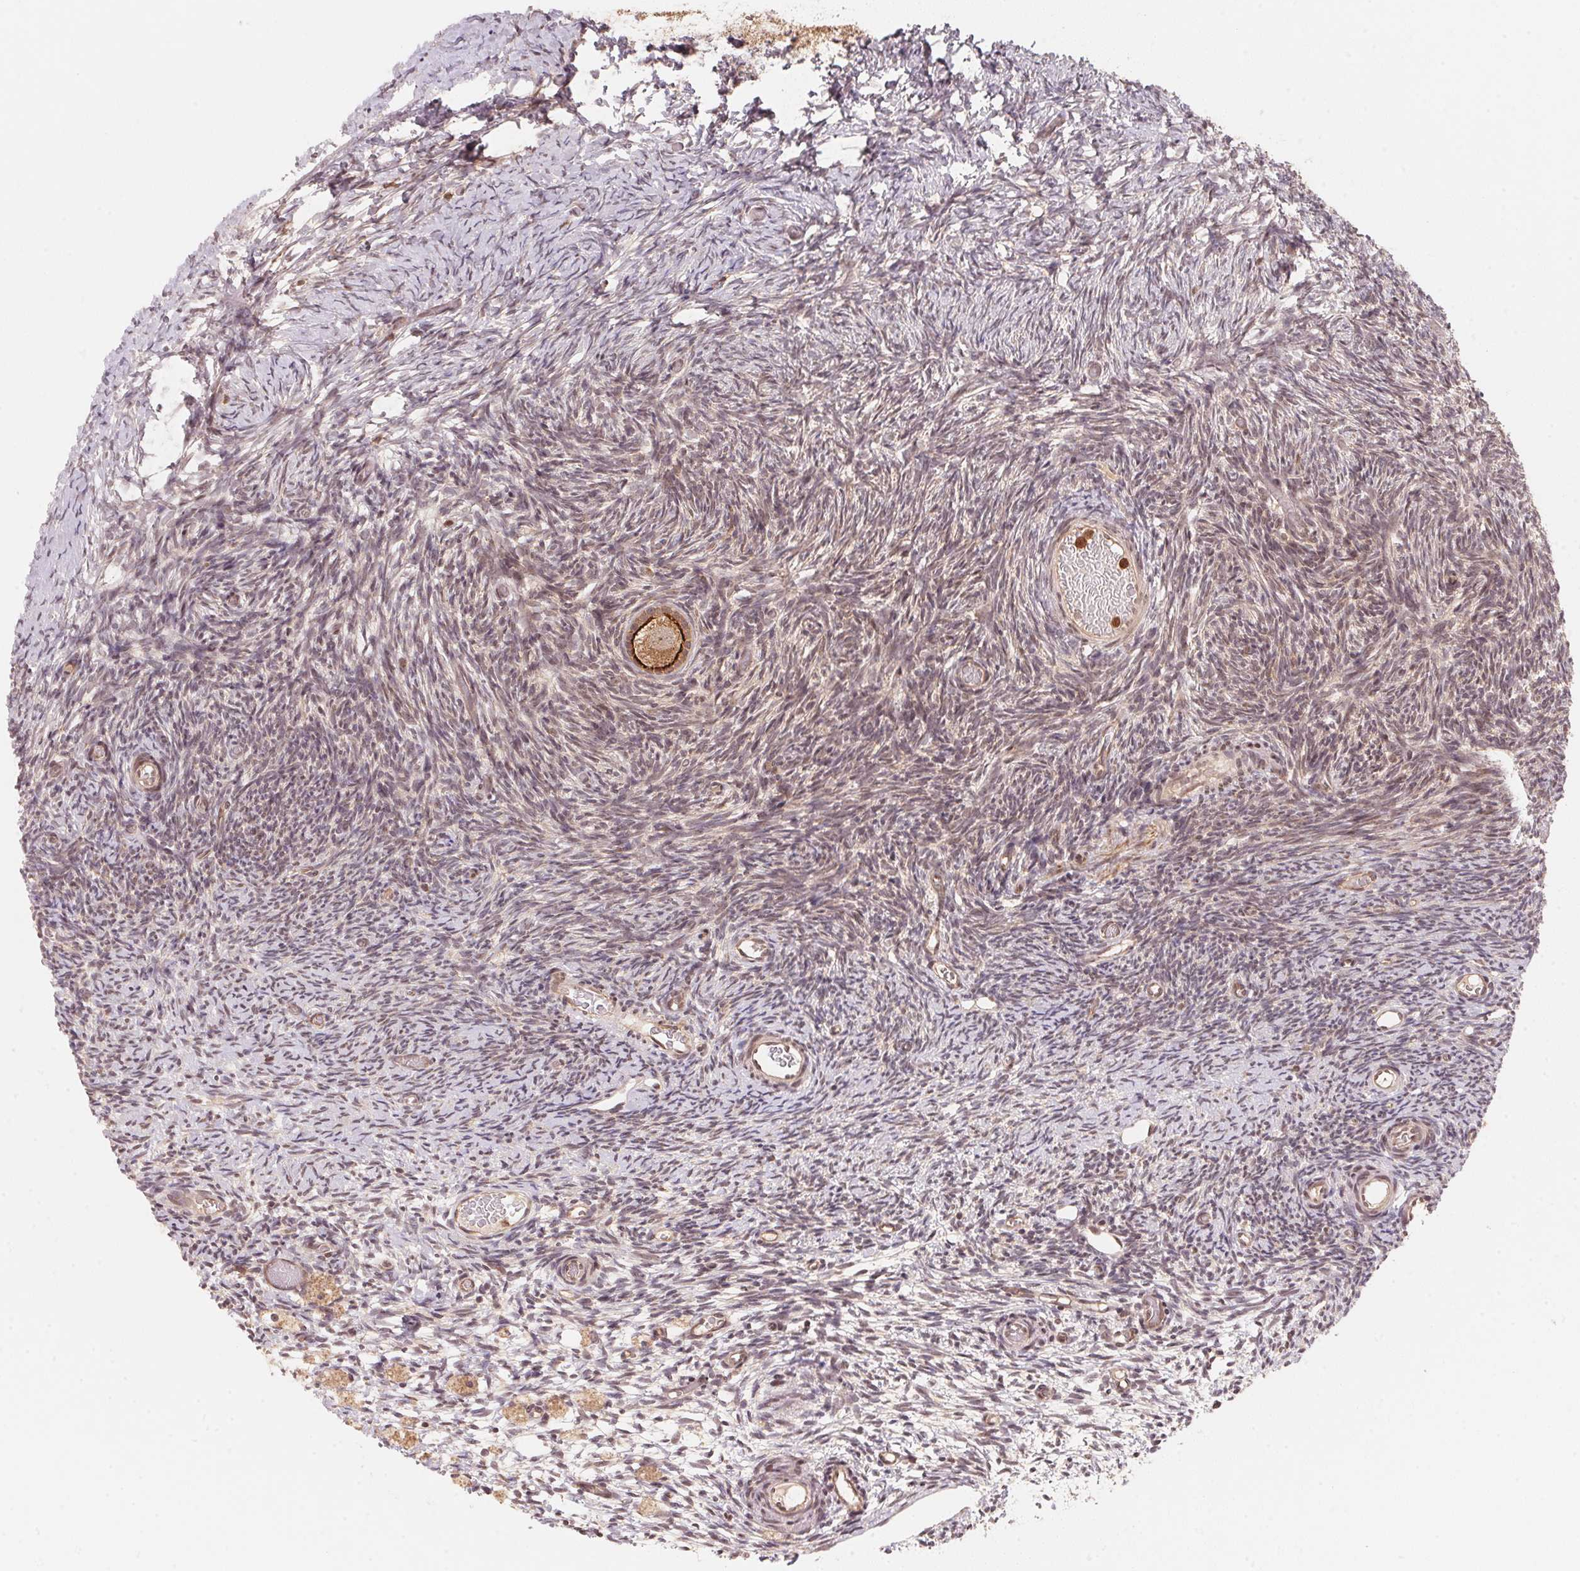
{"staining": {"intensity": "strong", "quantity": ">75%", "location": "cytoplasmic/membranous,nuclear"}, "tissue": "ovary", "cell_type": "Follicle cells", "image_type": "normal", "snomed": [{"axis": "morphology", "description": "Normal tissue, NOS"}, {"axis": "topography", "description": "Ovary"}], "caption": "Follicle cells exhibit high levels of strong cytoplasmic/membranous,nuclear expression in approximately >75% of cells in normal human ovary. The protein of interest is stained brown, and the nuclei are stained in blue (DAB IHC with brightfield microscopy, high magnification).", "gene": "CCDC102B", "patient": {"sex": "female", "age": 39}}